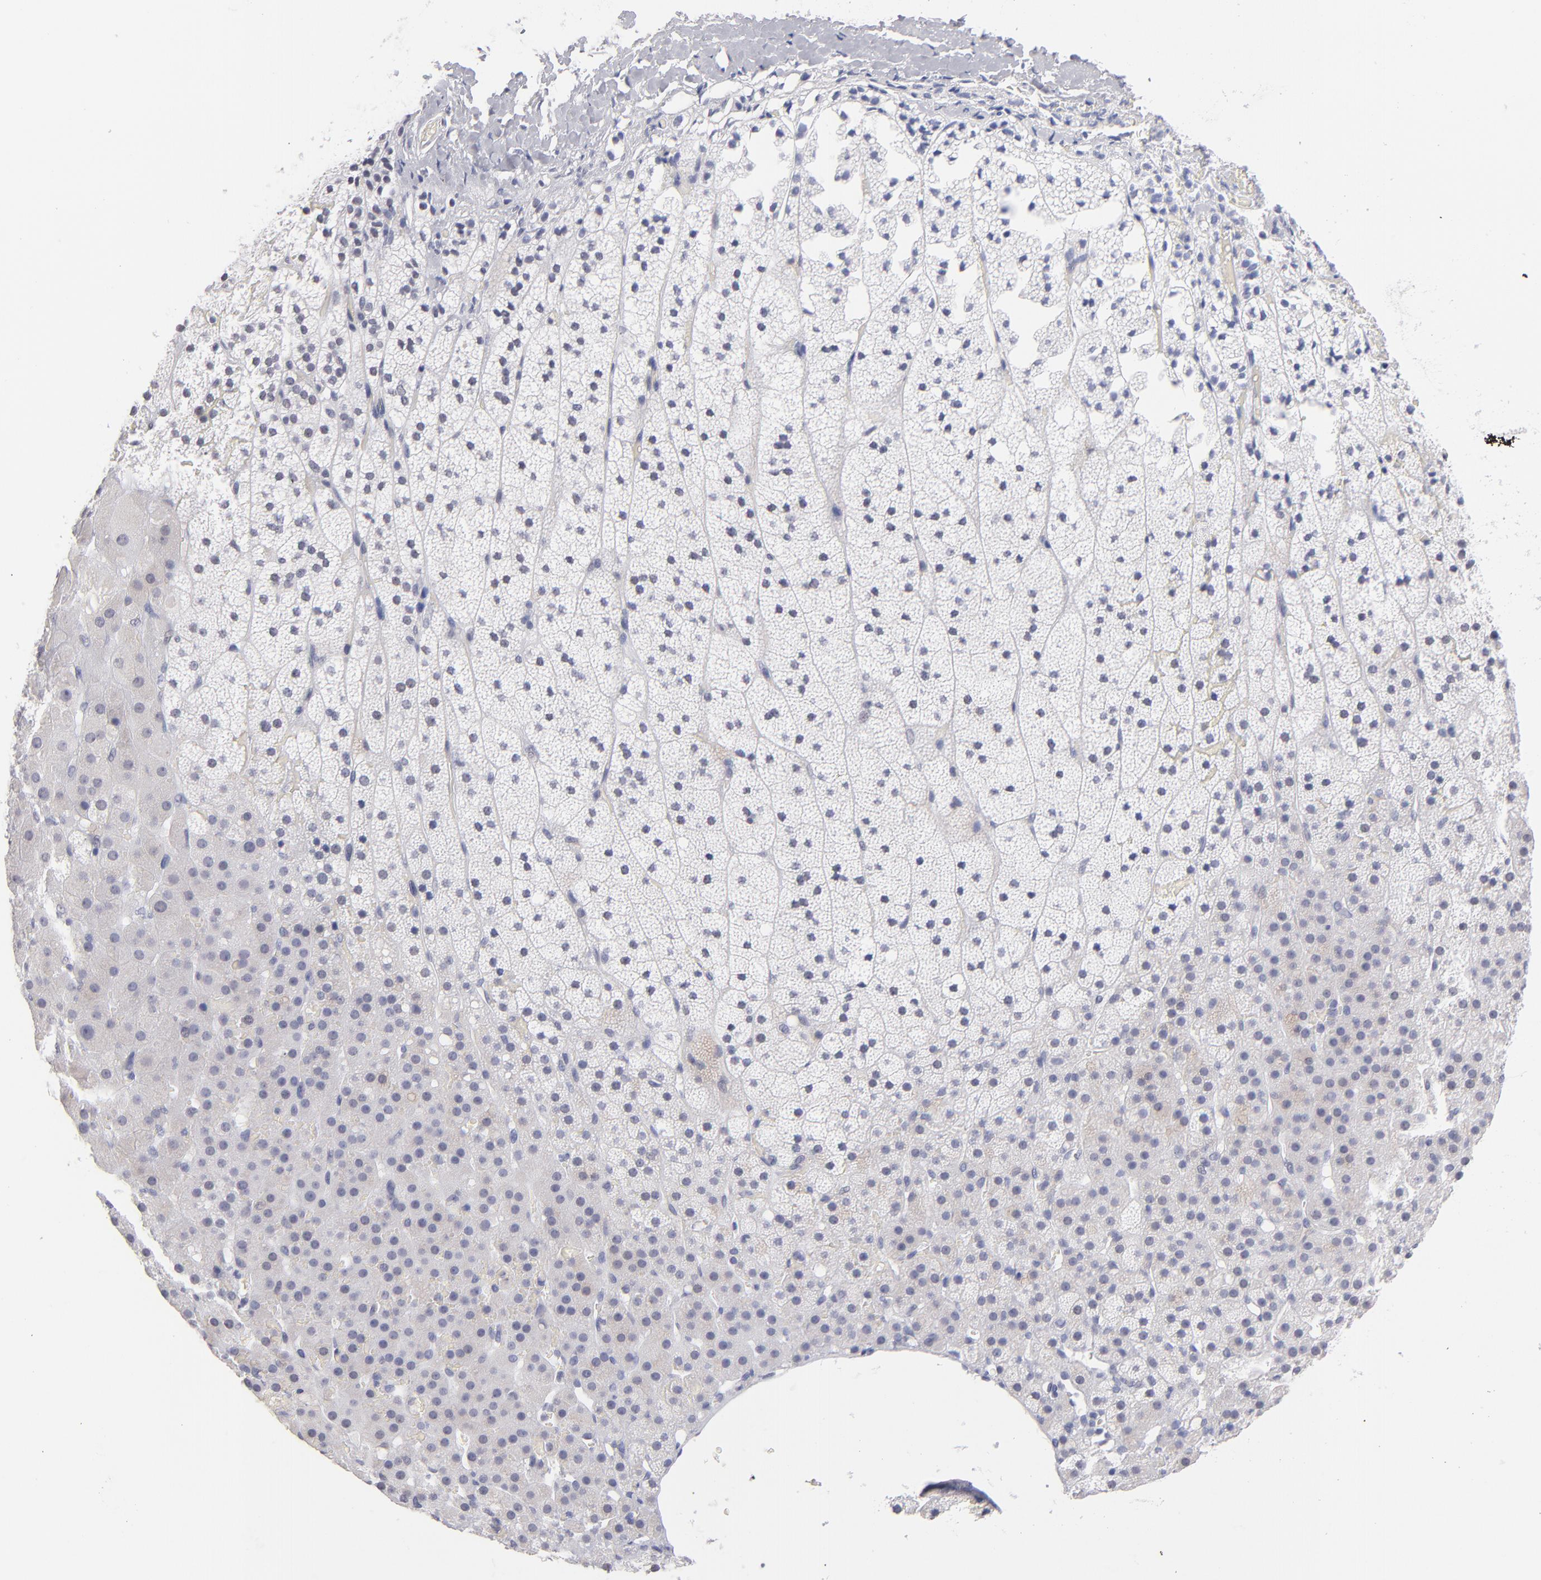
{"staining": {"intensity": "negative", "quantity": "none", "location": "none"}, "tissue": "adrenal gland", "cell_type": "Glandular cells", "image_type": "normal", "snomed": [{"axis": "morphology", "description": "Normal tissue, NOS"}, {"axis": "topography", "description": "Adrenal gland"}], "caption": "Immunohistochemistry (IHC) histopathology image of benign human adrenal gland stained for a protein (brown), which exhibits no expression in glandular cells.", "gene": "TEX11", "patient": {"sex": "male", "age": 35}}